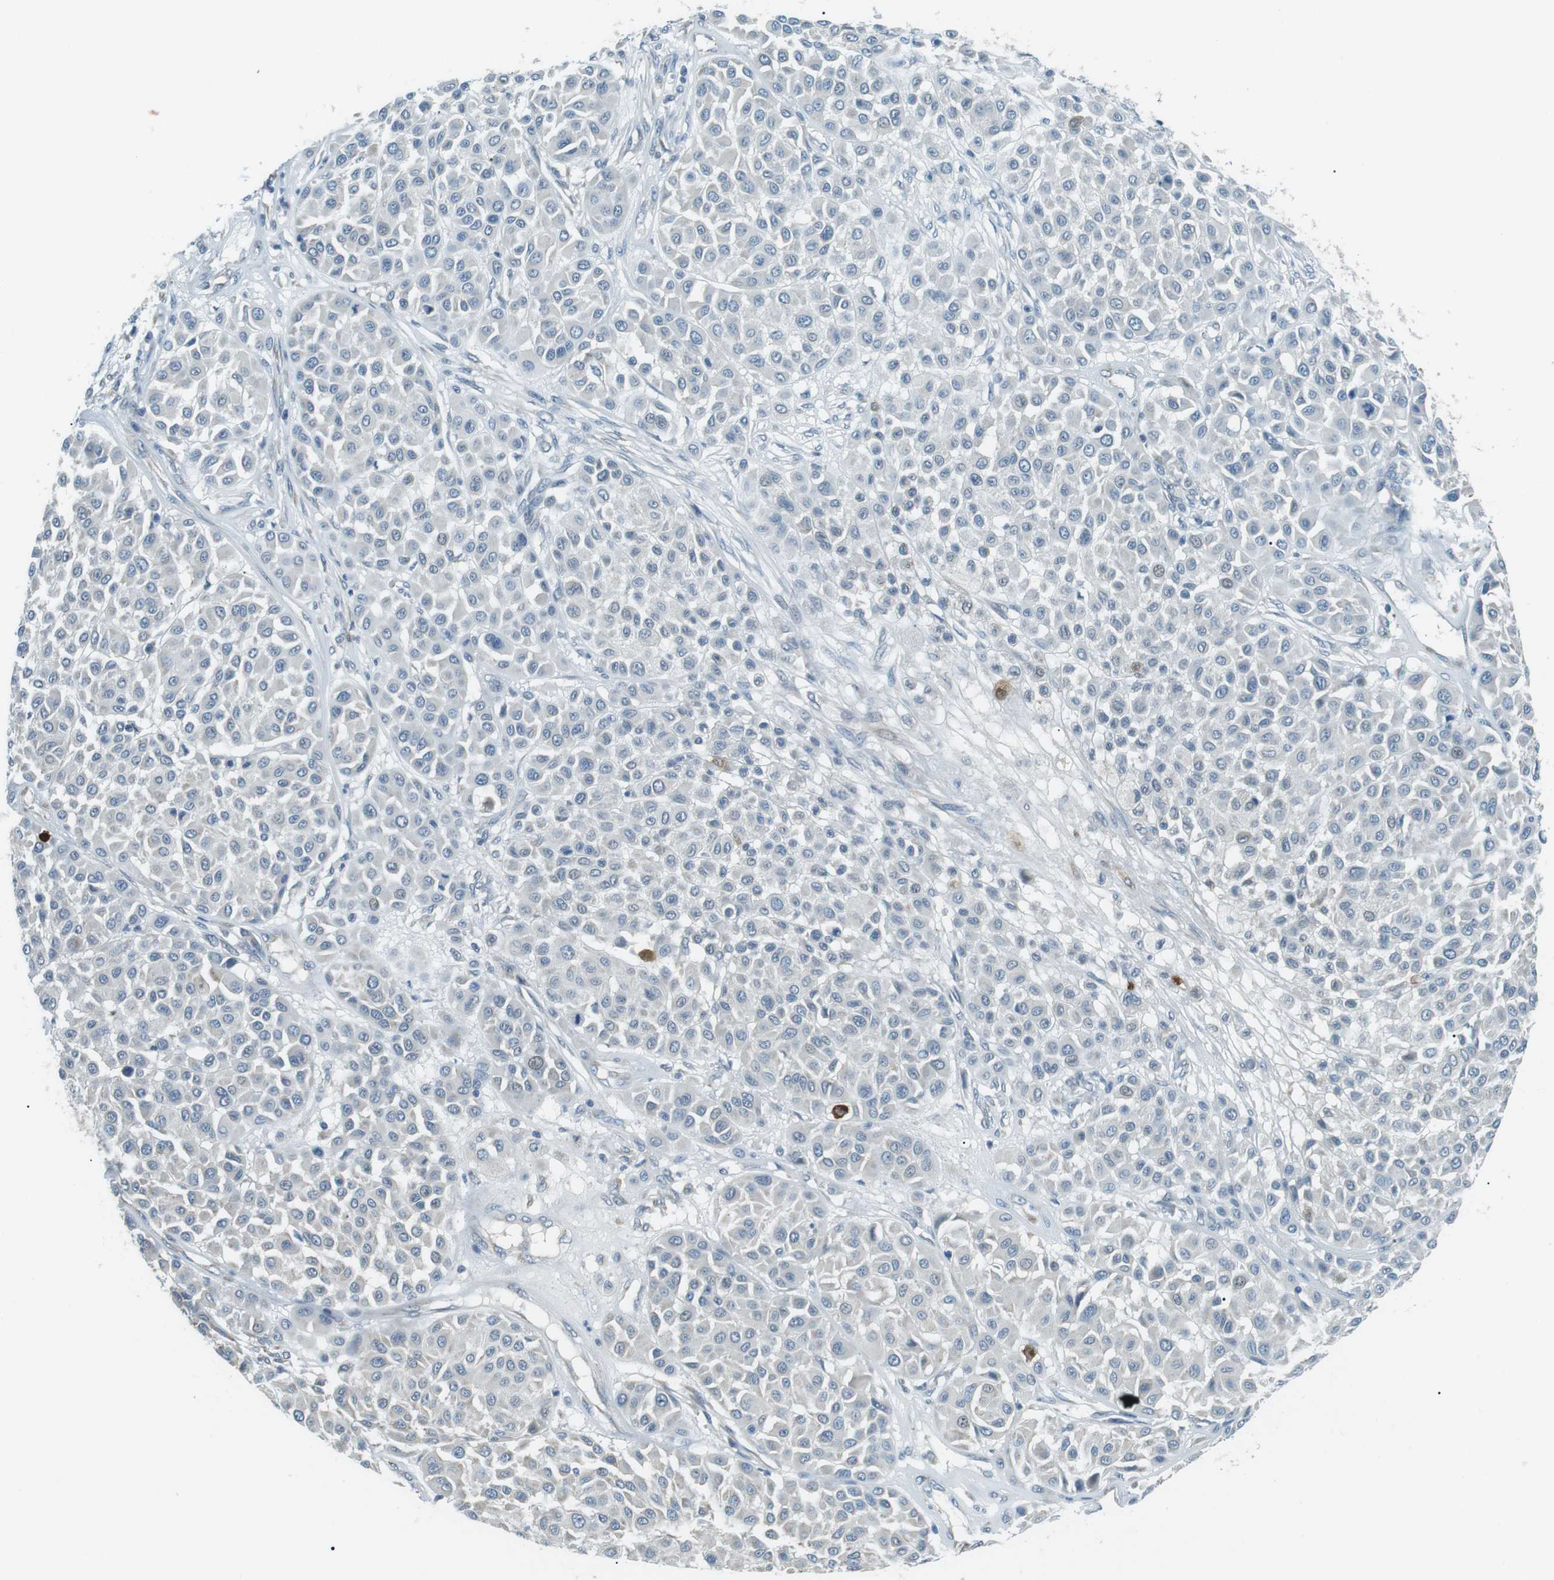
{"staining": {"intensity": "negative", "quantity": "none", "location": "none"}, "tissue": "melanoma", "cell_type": "Tumor cells", "image_type": "cancer", "snomed": [{"axis": "morphology", "description": "Malignant melanoma, Metastatic site"}, {"axis": "topography", "description": "Soft tissue"}], "caption": "Immunohistochemical staining of human malignant melanoma (metastatic site) reveals no significant staining in tumor cells.", "gene": "SERPINB2", "patient": {"sex": "male", "age": 41}}